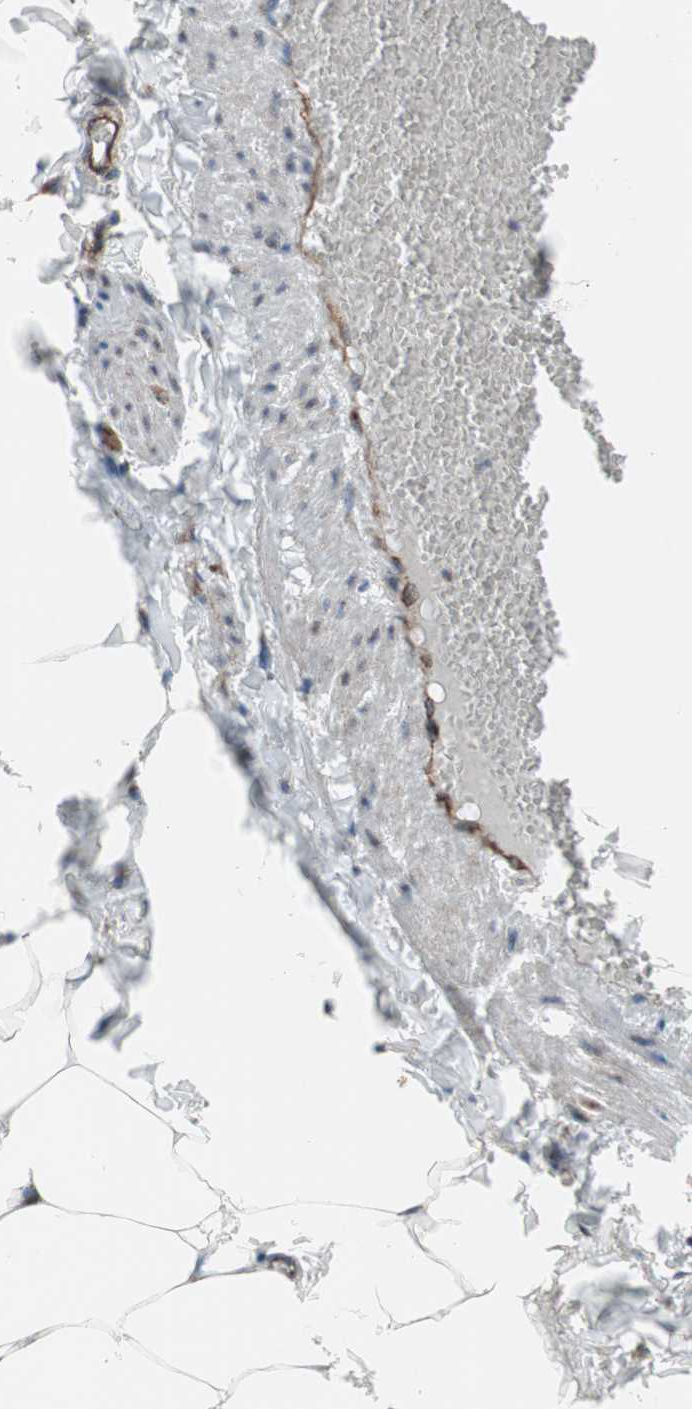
{"staining": {"intensity": "strong", "quantity": ">75%", "location": "cytoplasmic/membranous"}, "tissue": "adipose tissue", "cell_type": "Adipocytes", "image_type": "normal", "snomed": [{"axis": "morphology", "description": "Normal tissue, NOS"}, {"axis": "topography", "description": "Vascular tissue"}], "caption": "Immunohistochemical staining of benign adipose tissue shows >75% levels of strong cytoplasmic/membranous protein staining in approximately >75% of adipocytes.", "gene": "CCL14", "patient": {"sex": "male", "age": 41}}